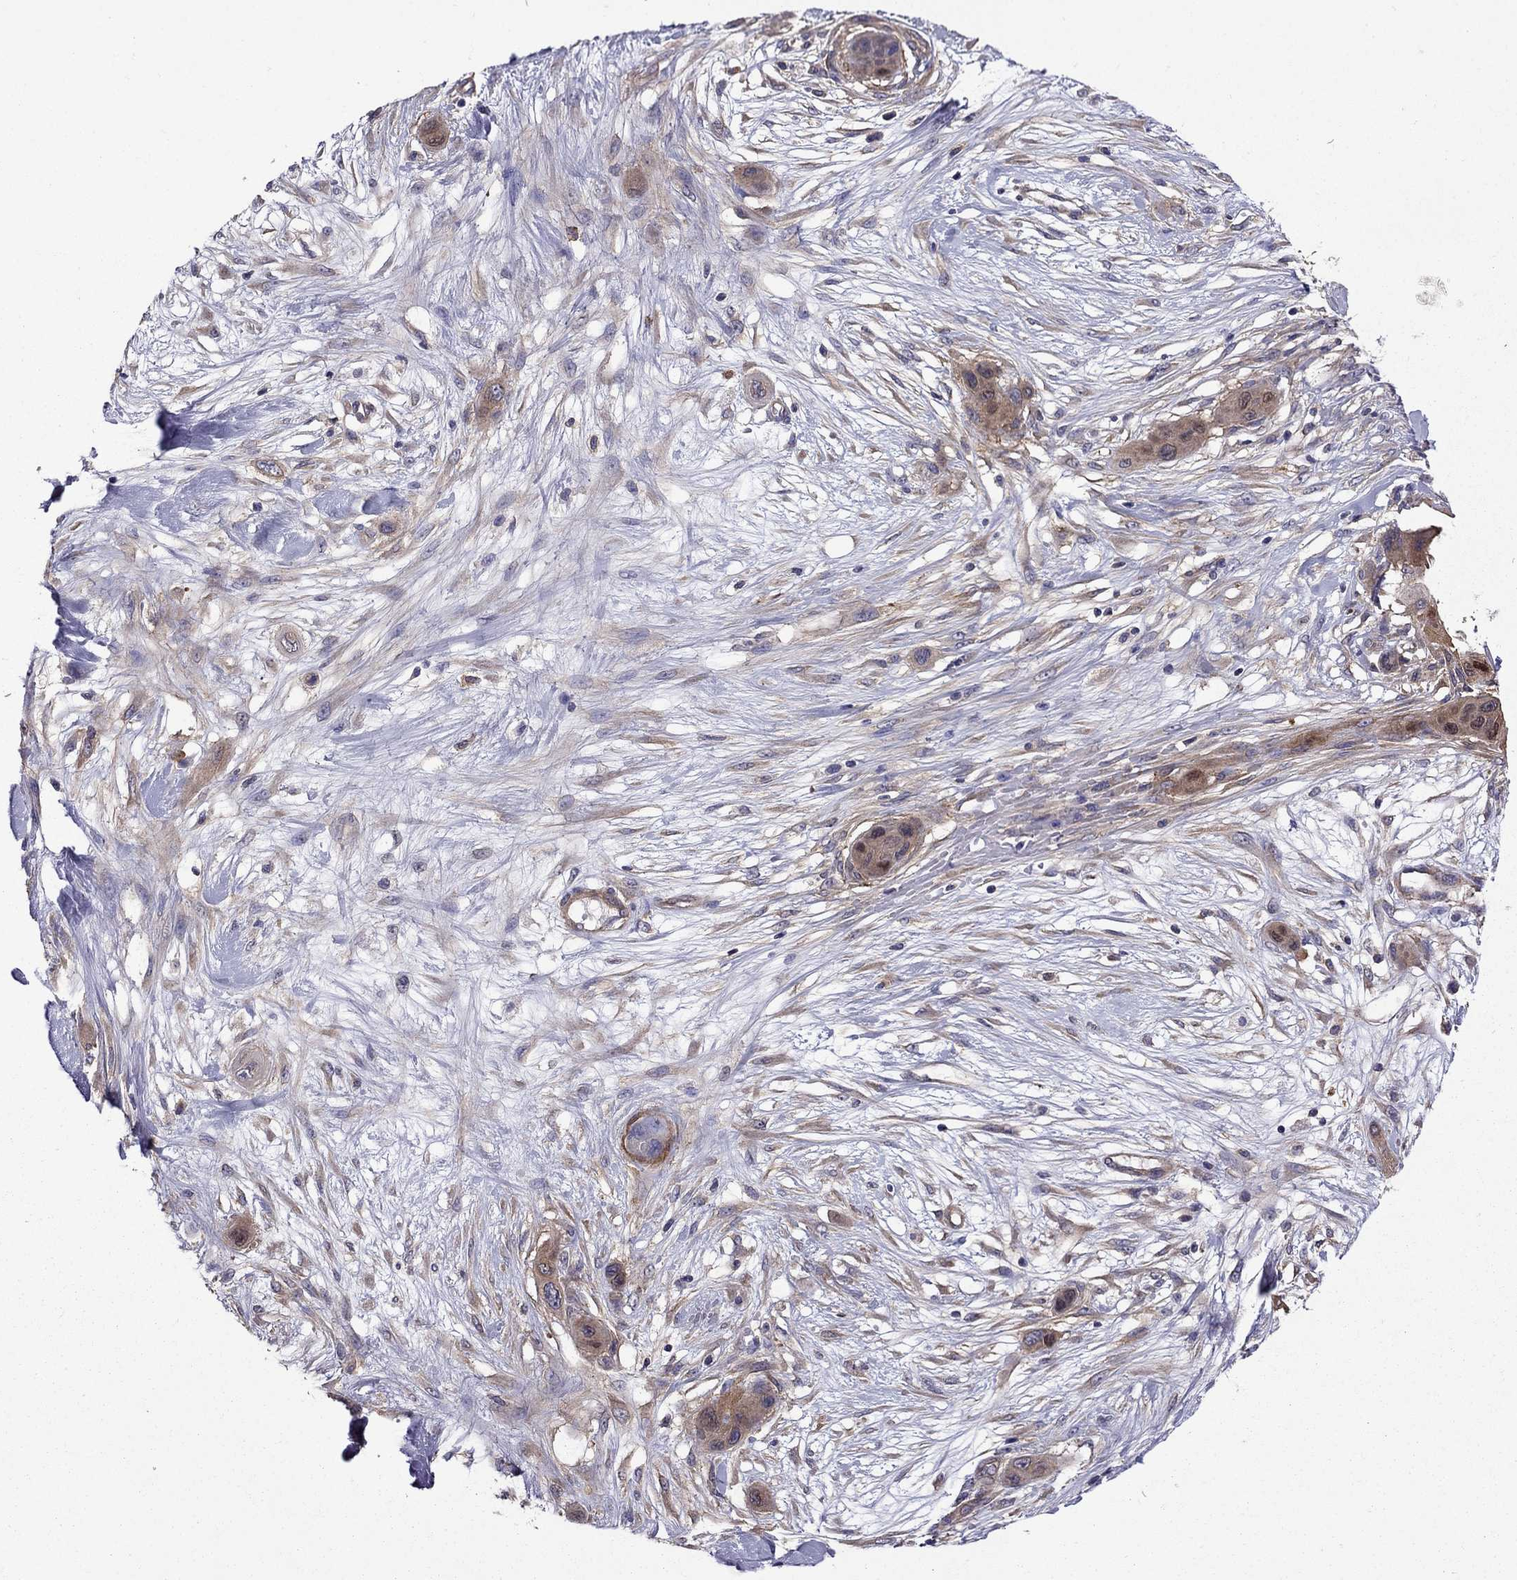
{"staining": {"intensity": "moderate", "quantity": "<25%", "location": "cytoplasmic/membranous"}, "tissue": "skin cancer", "cell_type": "Tumor cells", "image_type": "cancer", "snomed": [{"axis": "morphology", "description": "Squamous cell carcinoma, NOS"}, {"axis": "topography", "description": "Skin"}], "caption": "IHC (DAB) staining of squamous cell carcinoma (skin) displays moderate cytoplasmic/membranous protein staining in about <25% of tumor cells.", "gene": "ITGB1", "patient": {"sex": "male", "age": 79}}